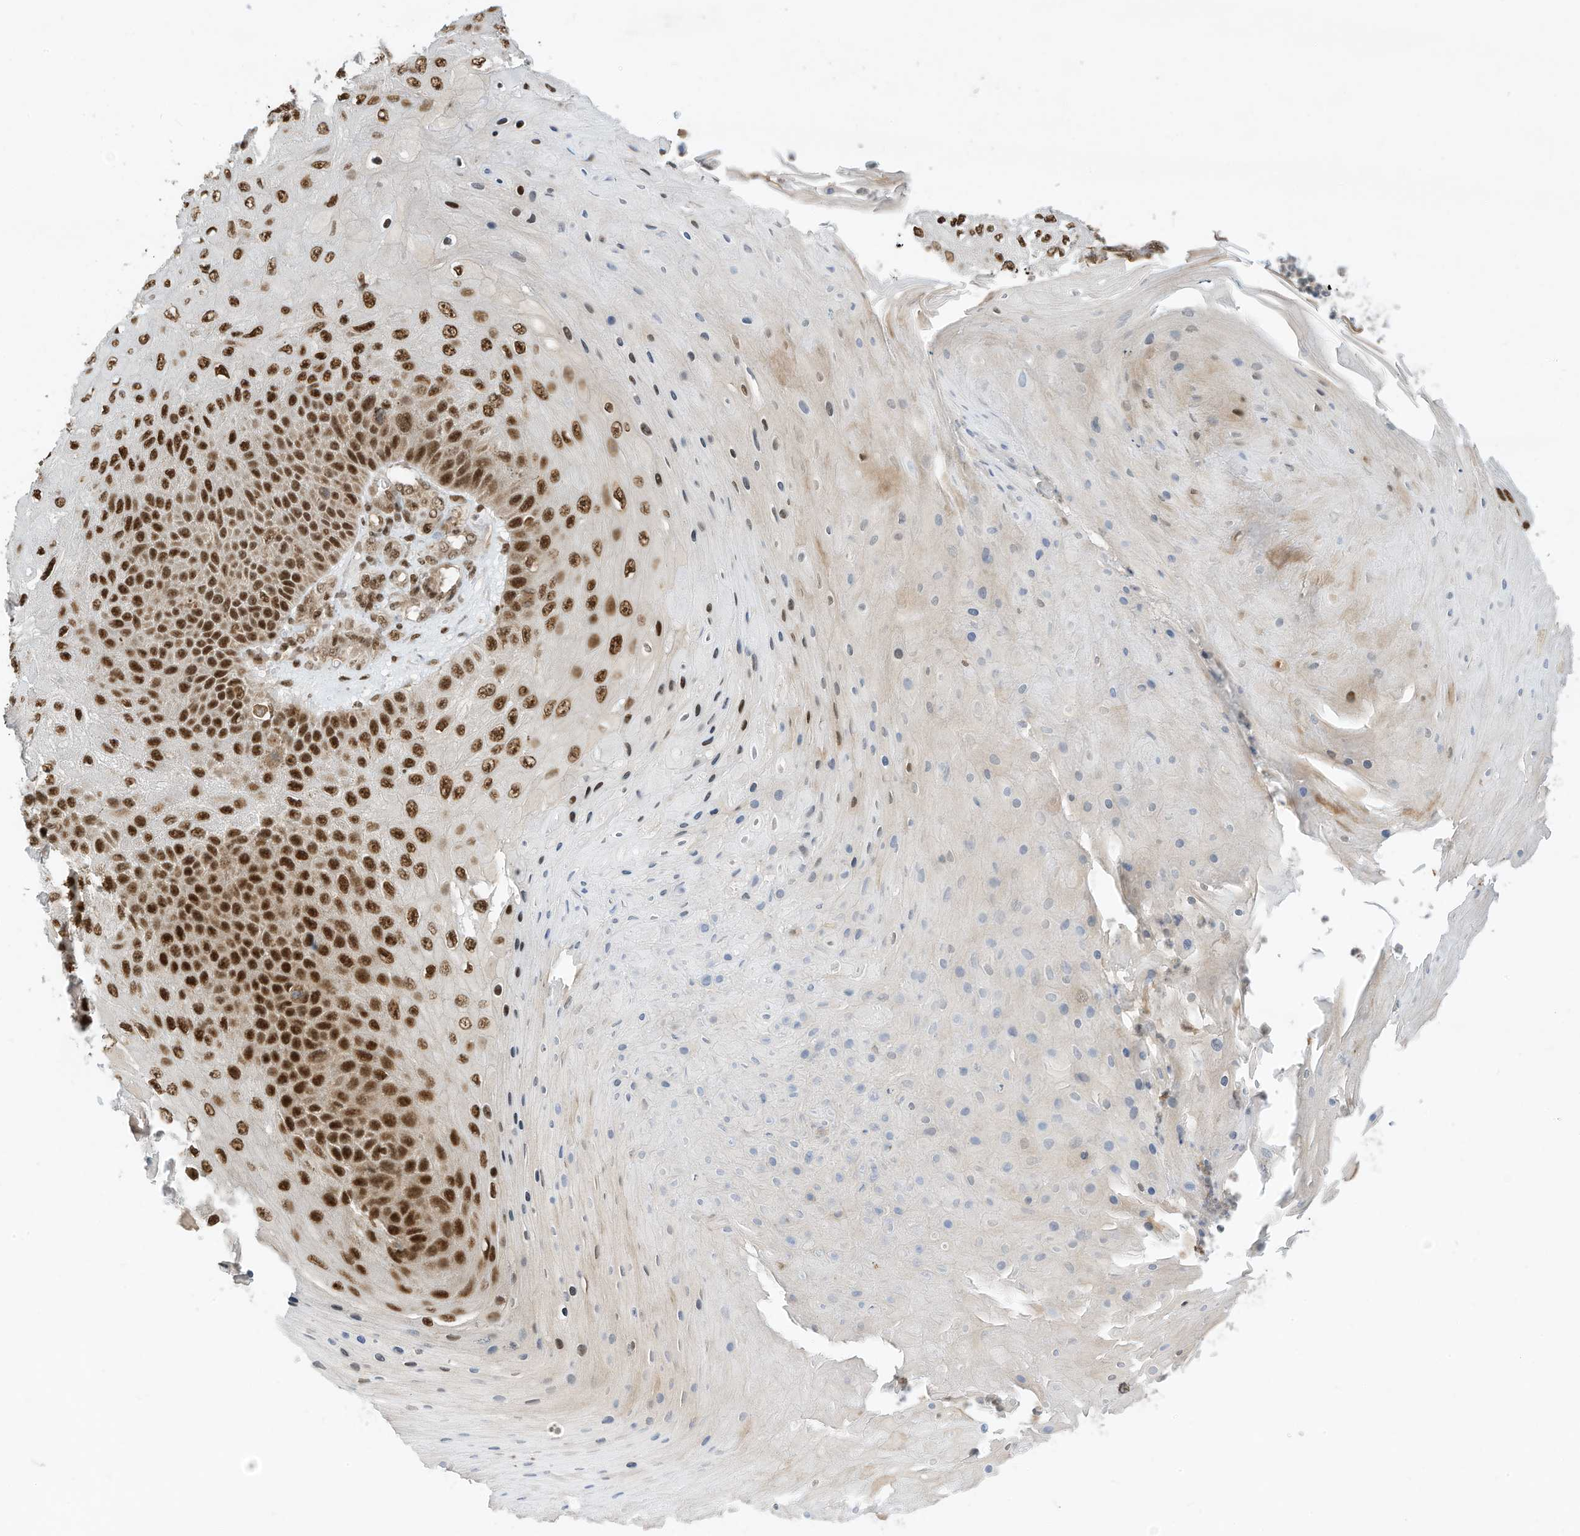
{"staining": {"intensity": "strong", "quantity": ">75%", "location": "nuclear"}, "tissue": "skin cancer", "cell_type": "Tumor cells", "image_type": "cancer", "snomed": [{"axis": "morphology", "description": "Squamous cell carcinoma, NOS"}, {"axis": "topography", "description": "Skin"}], "caption": "Protein expression analysis of skin squamous cell carcinoma exhibits strong nuclear staining in about >75% of tumor cells.", "gene": "AURKAIP1", "patient": {"sex": "female", "age": 88}}